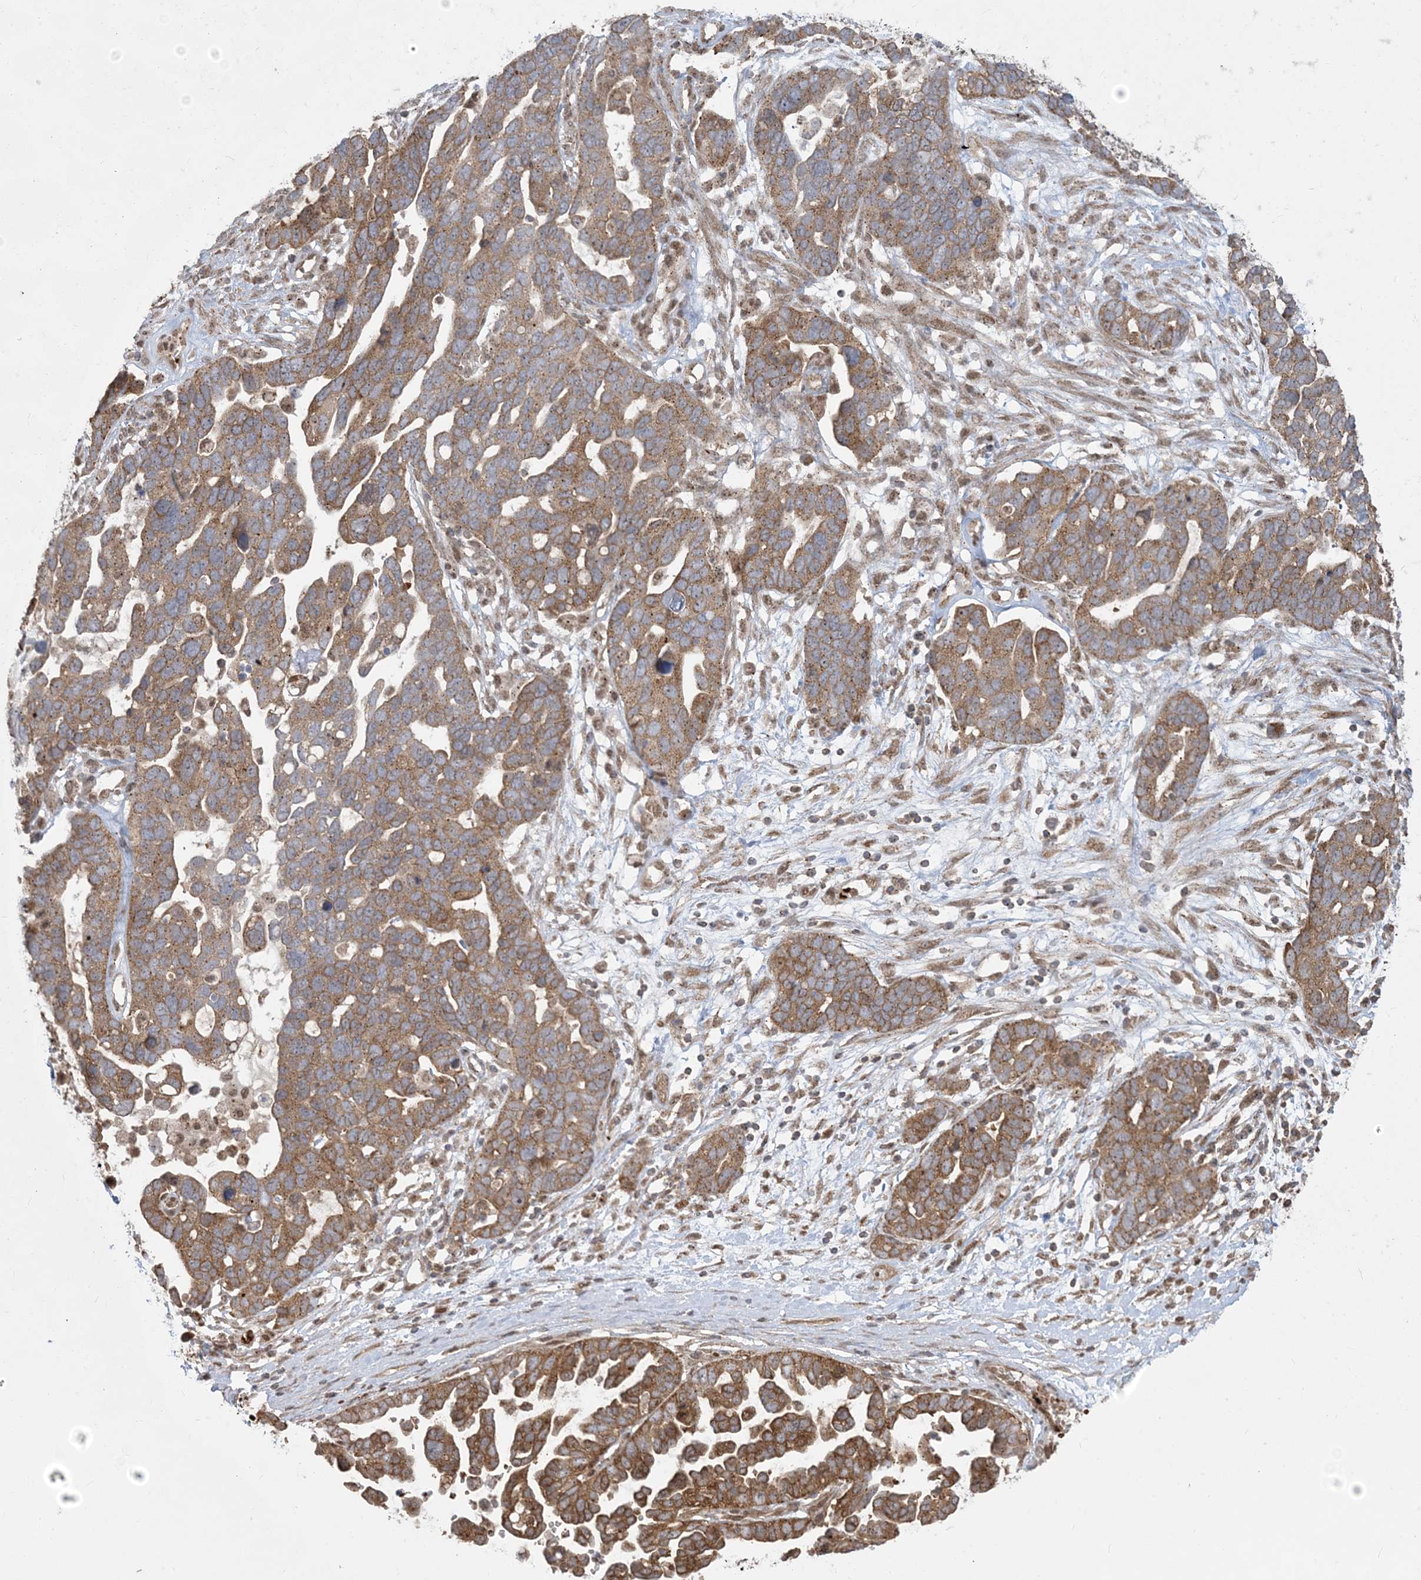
{"staining": {"intensity": "moderate", "quantity": ">75%", "location": "cytoplasmic/membranous"}, "tissue": "ovarian cancer", "cell_type": "Tumor cells", "image_type": "cancer", "snomed": [{"axis": "morphology", "description": "Cystadenocarcinoma, serous, NOS"}, {"axis": "topography", "description": "Ovary"}], "caption": "Ovarian serous cystadenocarcinoma was stained to show a protein in brown. There is medium levels of moderate cytoplasmic/membranous expression in approximately >75% of tumor cells. Using DAB (brown) and hematoxylin (blue) stains, captured at high magnification using brightfield microscopy.", "gene": "ABCF3", "patient": {"sex": "female", "age": 54}}